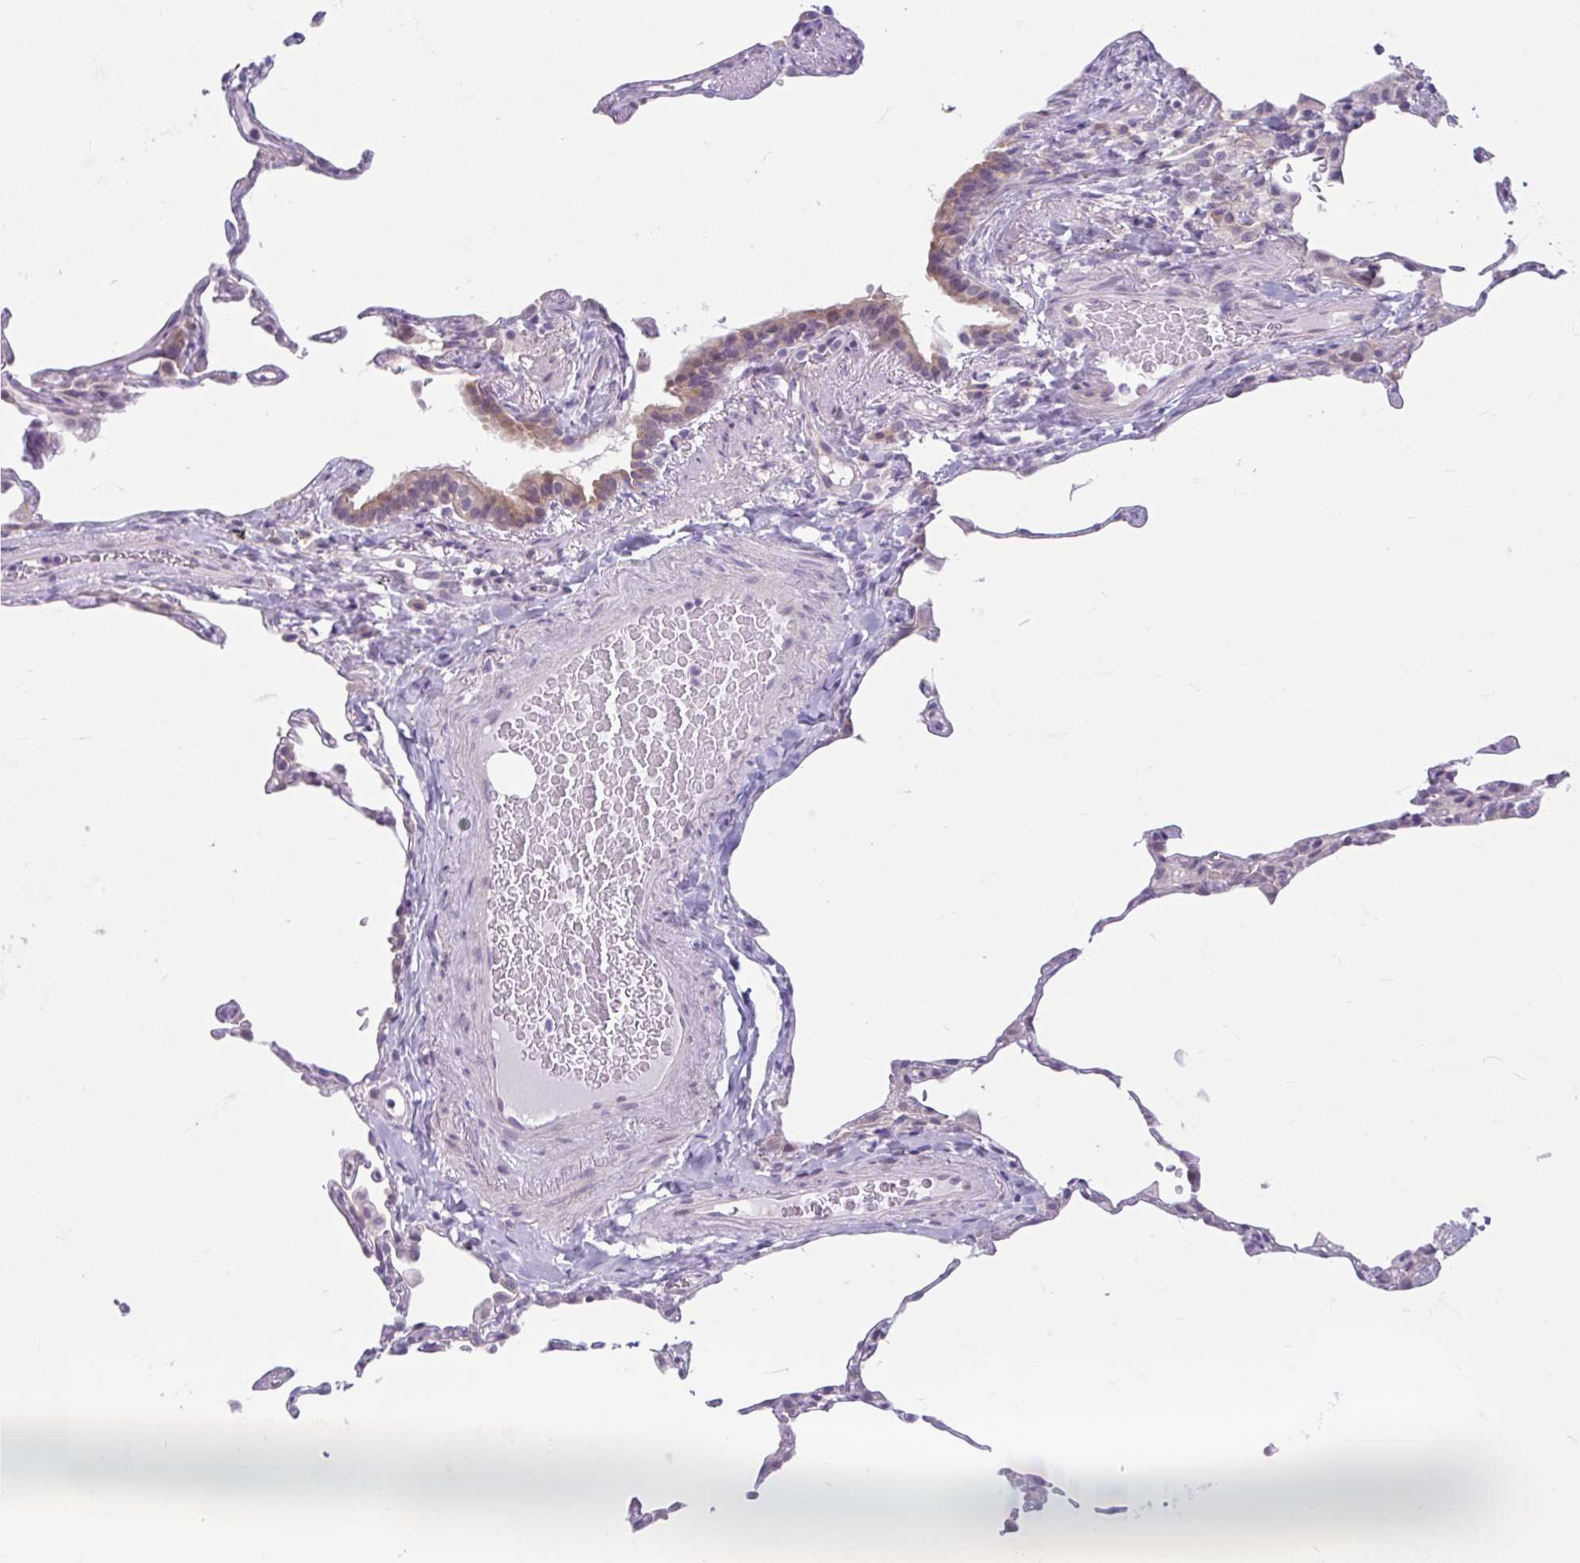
{"staining": {"intensity": "negative", "quantity": "none", "location": "none"}, "tissue": "lung", "cell_type": "Alveolar cells", "image_type": "normal", "snomed": [{"axis": "morphology", "description": "Normal tissue, NOS"}, {"axis": "topography", "description": "Lung"}], "caption": "Alveolar cells show no significant positivity in normal lung.", "gene": "FAM153A", "patient": {"sex": "female", "age": 57}}